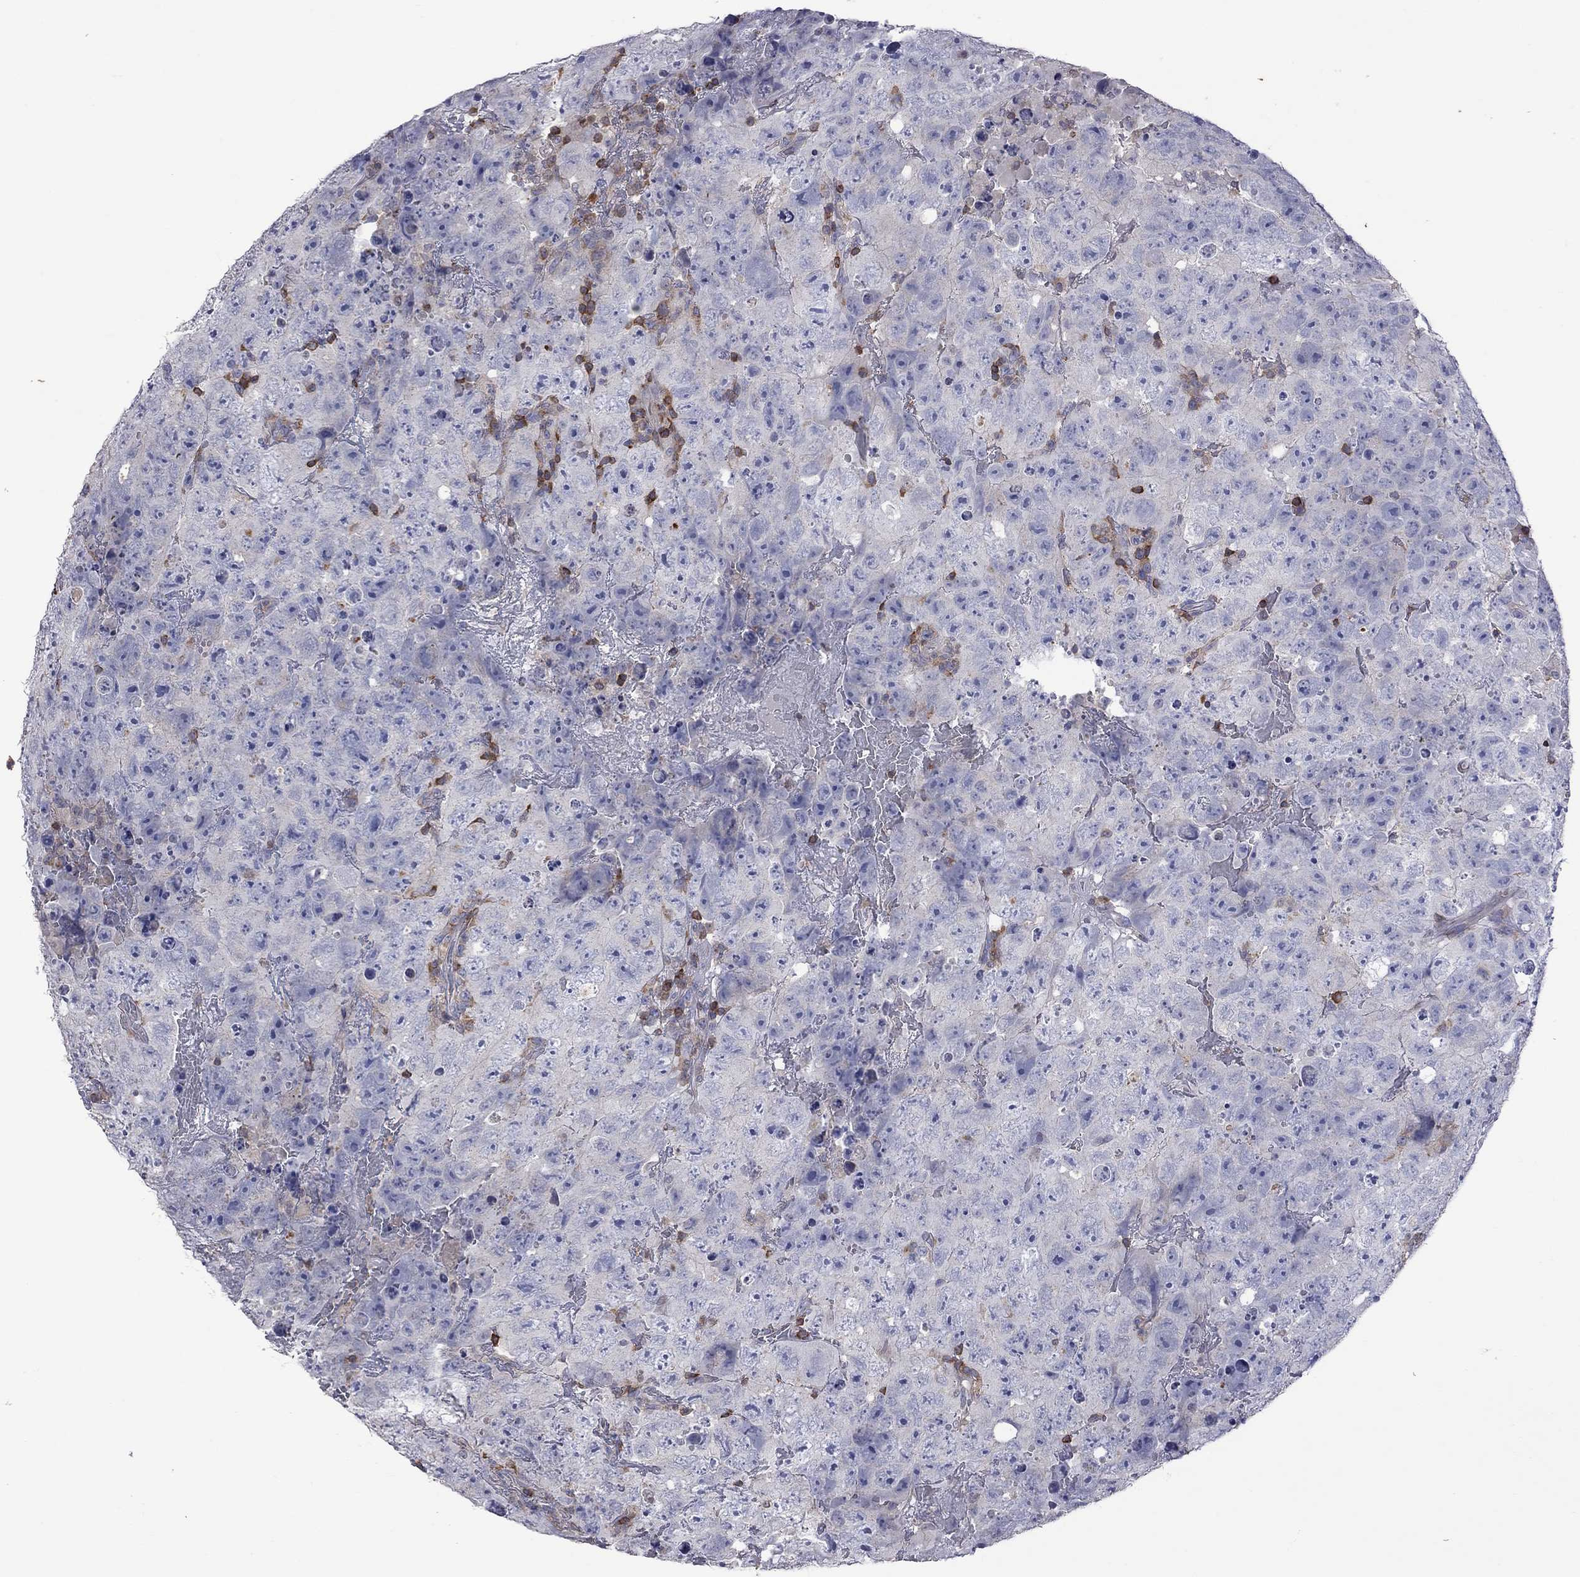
{"staining": {"intensity": "negative", "quantity": "none", "location": "none"}, "tissue": "testis cancer", "cell_type": "Tumor cells", "image_type": "cancer", "snomed": [{"axis": "morphology", "description": "Carcinoma, Embryonal, NOS"}, {"axis": "topography", "description": "Testis"}], "caption": "IHC of testis embryonal carcinoma demonstrates no staining in tumor cells.", "gene": "IPCEF1", "patient": {"sex": "male", "age": 24}}